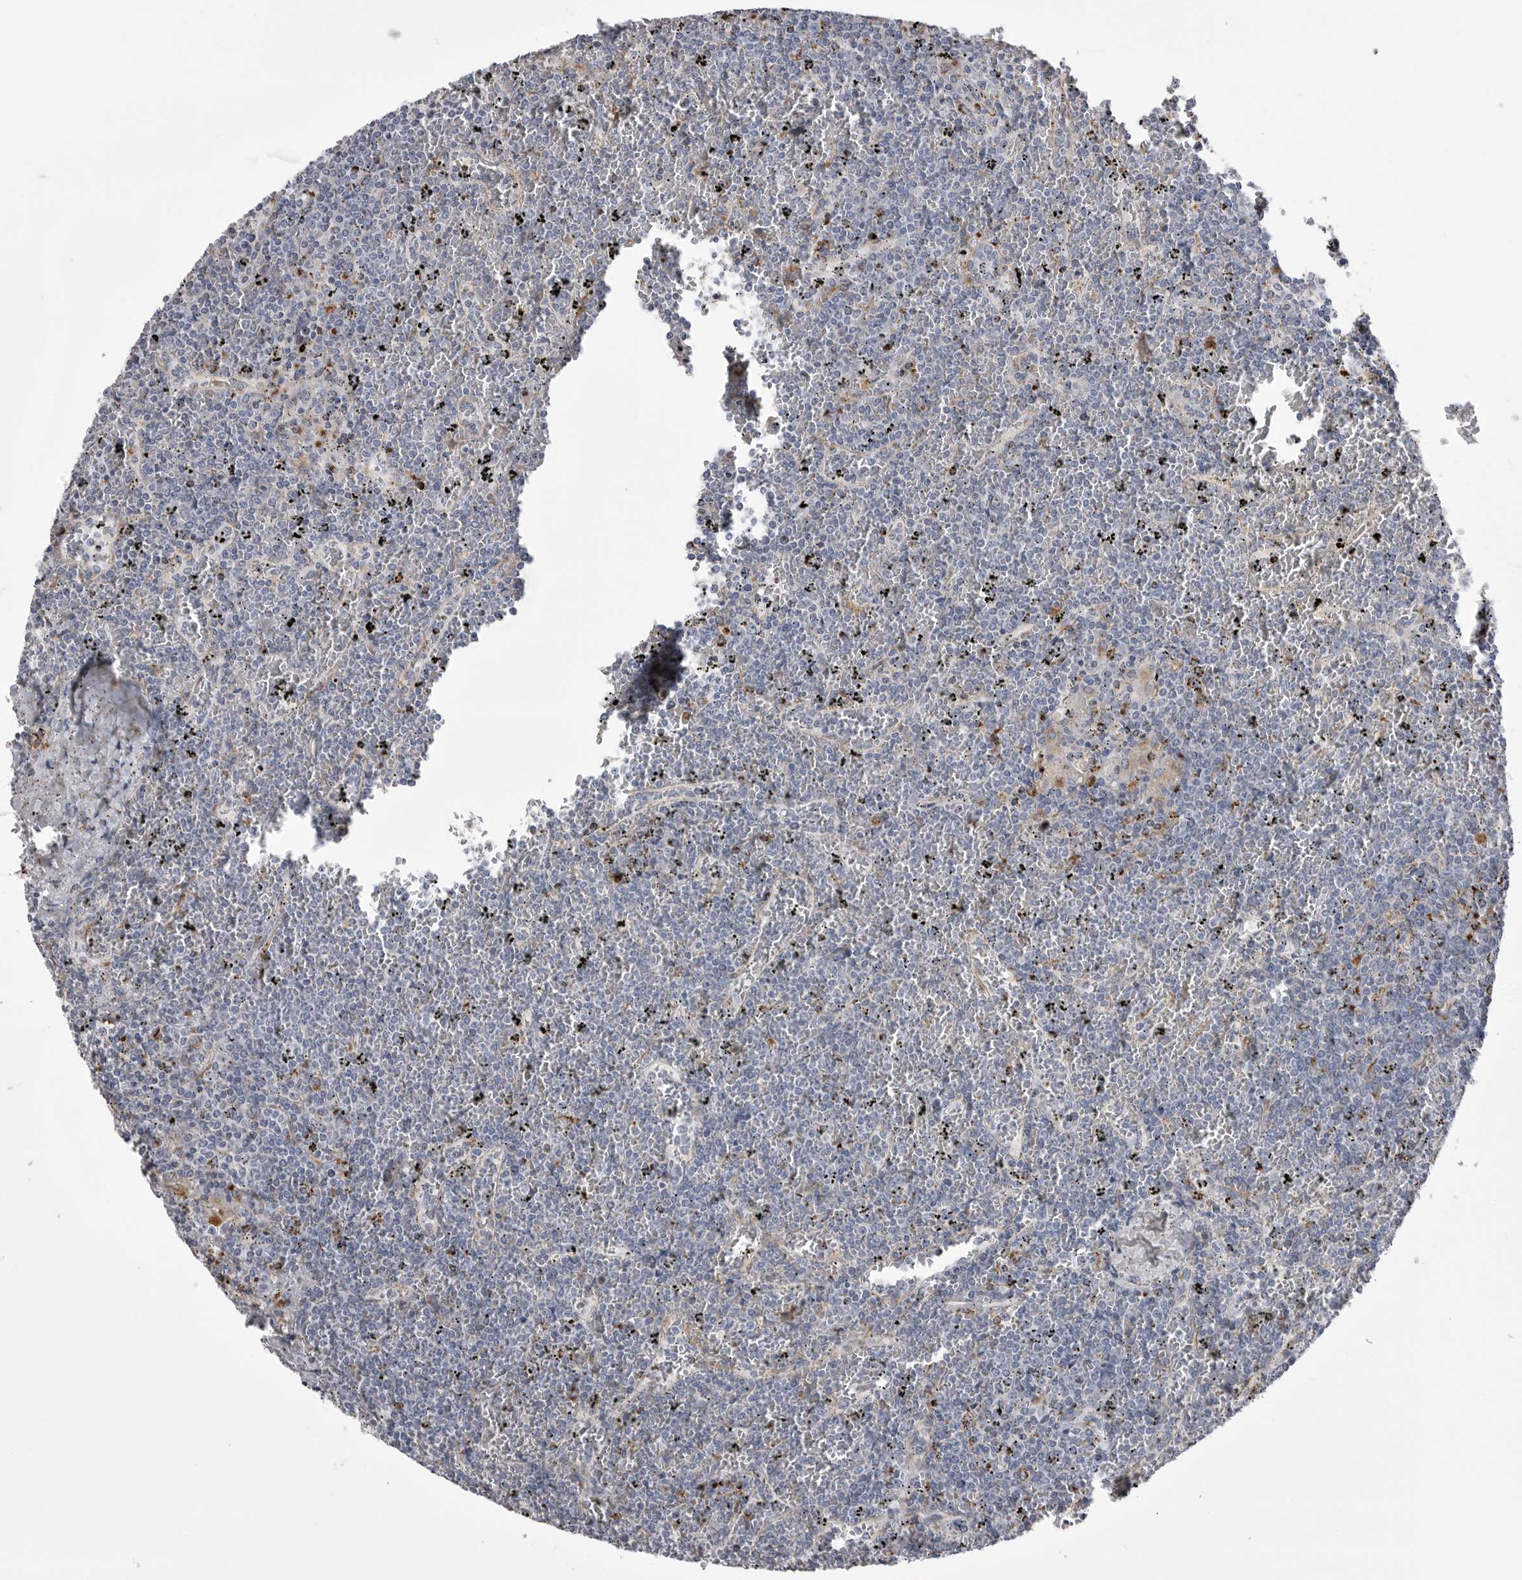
{"staining": {"intensity": "negative", "quantity": "none", "location": "none"}, "tissue": "lymphoma", "cell_type": "Tumor cells", "image_type": "cancer", "snomed": [{"axis": "morphology", "description": "Malignant lymphoma, non-Hodgkin's type, Low grade"}, {"axis": "topography", "description": "Spleen"}], "caption": "This is an immunohistochemistry (IHC) micrograph of lymphoma. There is no expression in tumor cells.", "gene": "PSPN", "patient": {"sex": "female", "age": 19}}